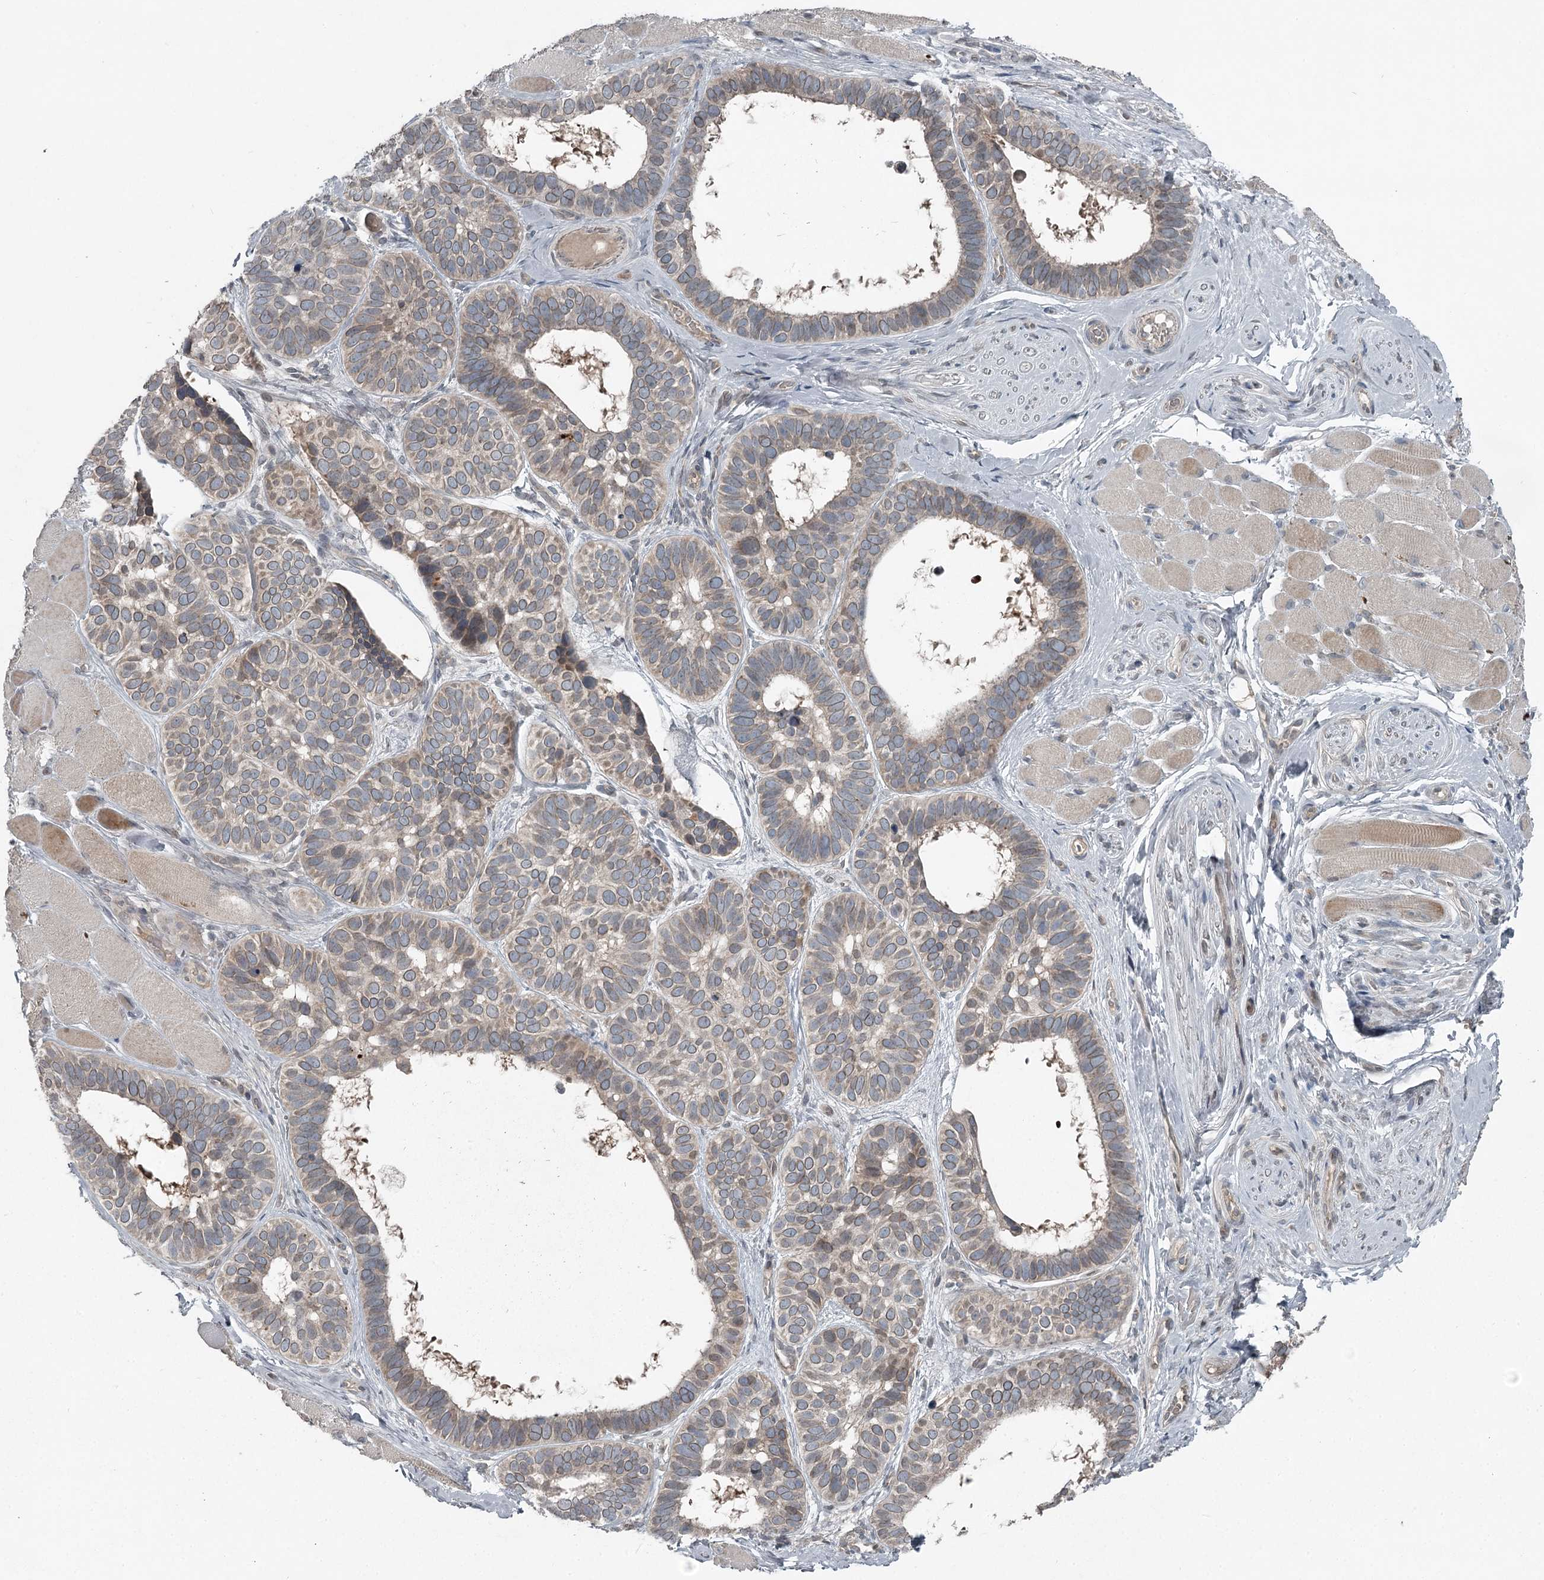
{"staining": {"intensity": "weak", "quantity": "25%-75%", "location": "cytoplasmic/membranous"}, "tissue": "skin cancer", "cell_type": "Tumor cells", "image_type": "cancer", "snomed": [{"axis": "morphology", "description": "Basal cell carcinoma"}, {"axis": "topography", "description": "Skin"}], "caption": "Human basal cell carcinoma (skin) stained for a protein (brown) reveals weak cytoplasmic/membranous positive staining in approximately 25%-75% of tumor cells.", "gene": "SLC39A8", "patient": {"sex": "male", "age": 62}}